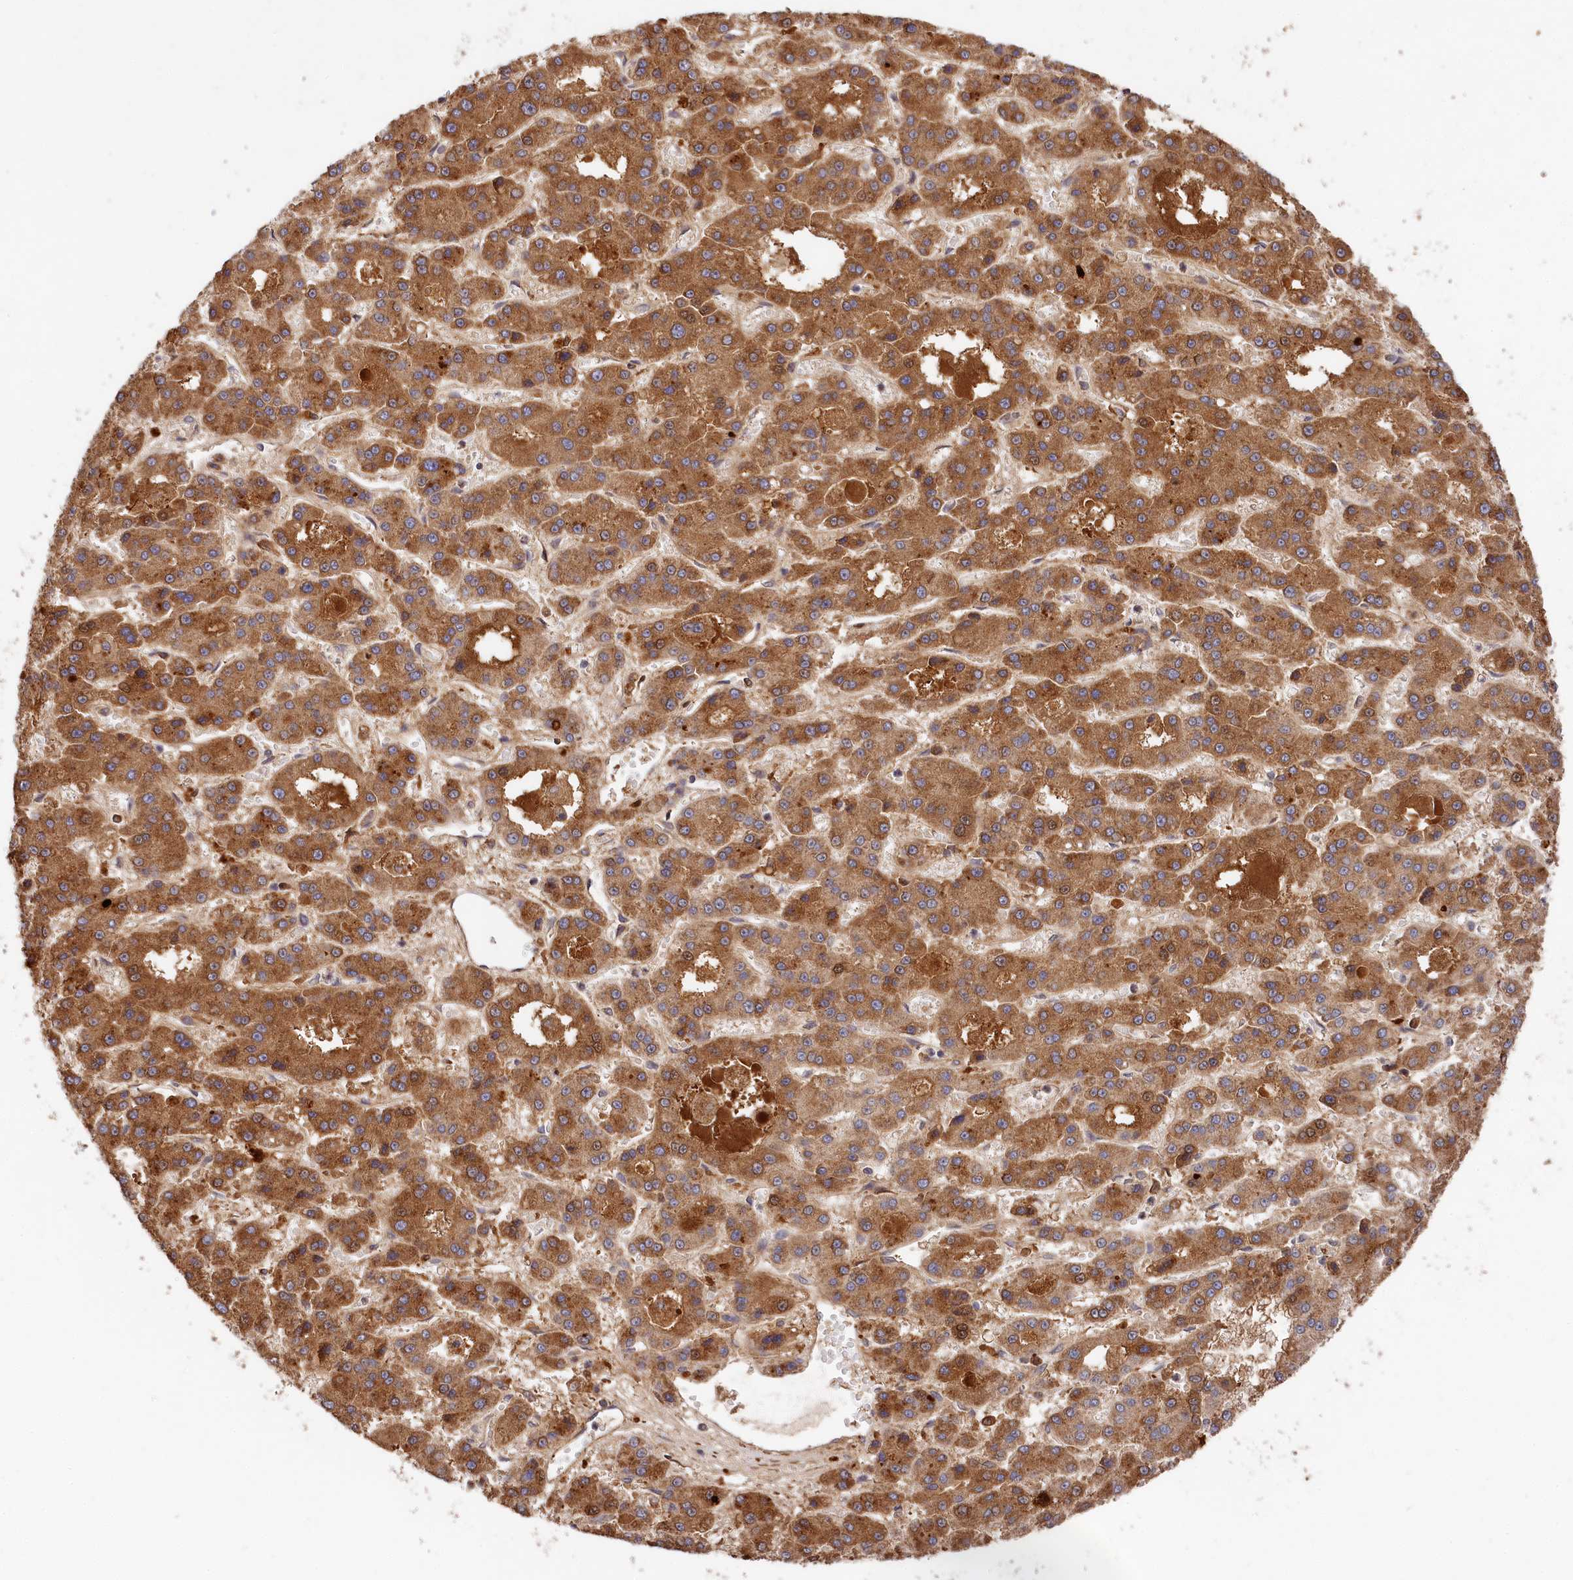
{"staining": {"intensity": "moderate", "quantity": ">75%", "location": "cytoplasmic/membranous"}, "tissue": "liver cancer", "cell_type": "Tumor cells", "image_type": "cancer", "snomed": [{"axis": "morphology", "description": "Carcinoma, Hepatocellular, NOS"}, {"axis": "topography", "description": "Liver"}], "caption": "DAB immunohistochemical staining of human liver cancer (hepatocellular carcinoma) reveals moderate cytoplasmic/membranous protein staining in about >75% of tumor cells. Nuclei are stained in blue.", "gene": "MCF2L2", "patient": {"sex": "male", "age": 70}}